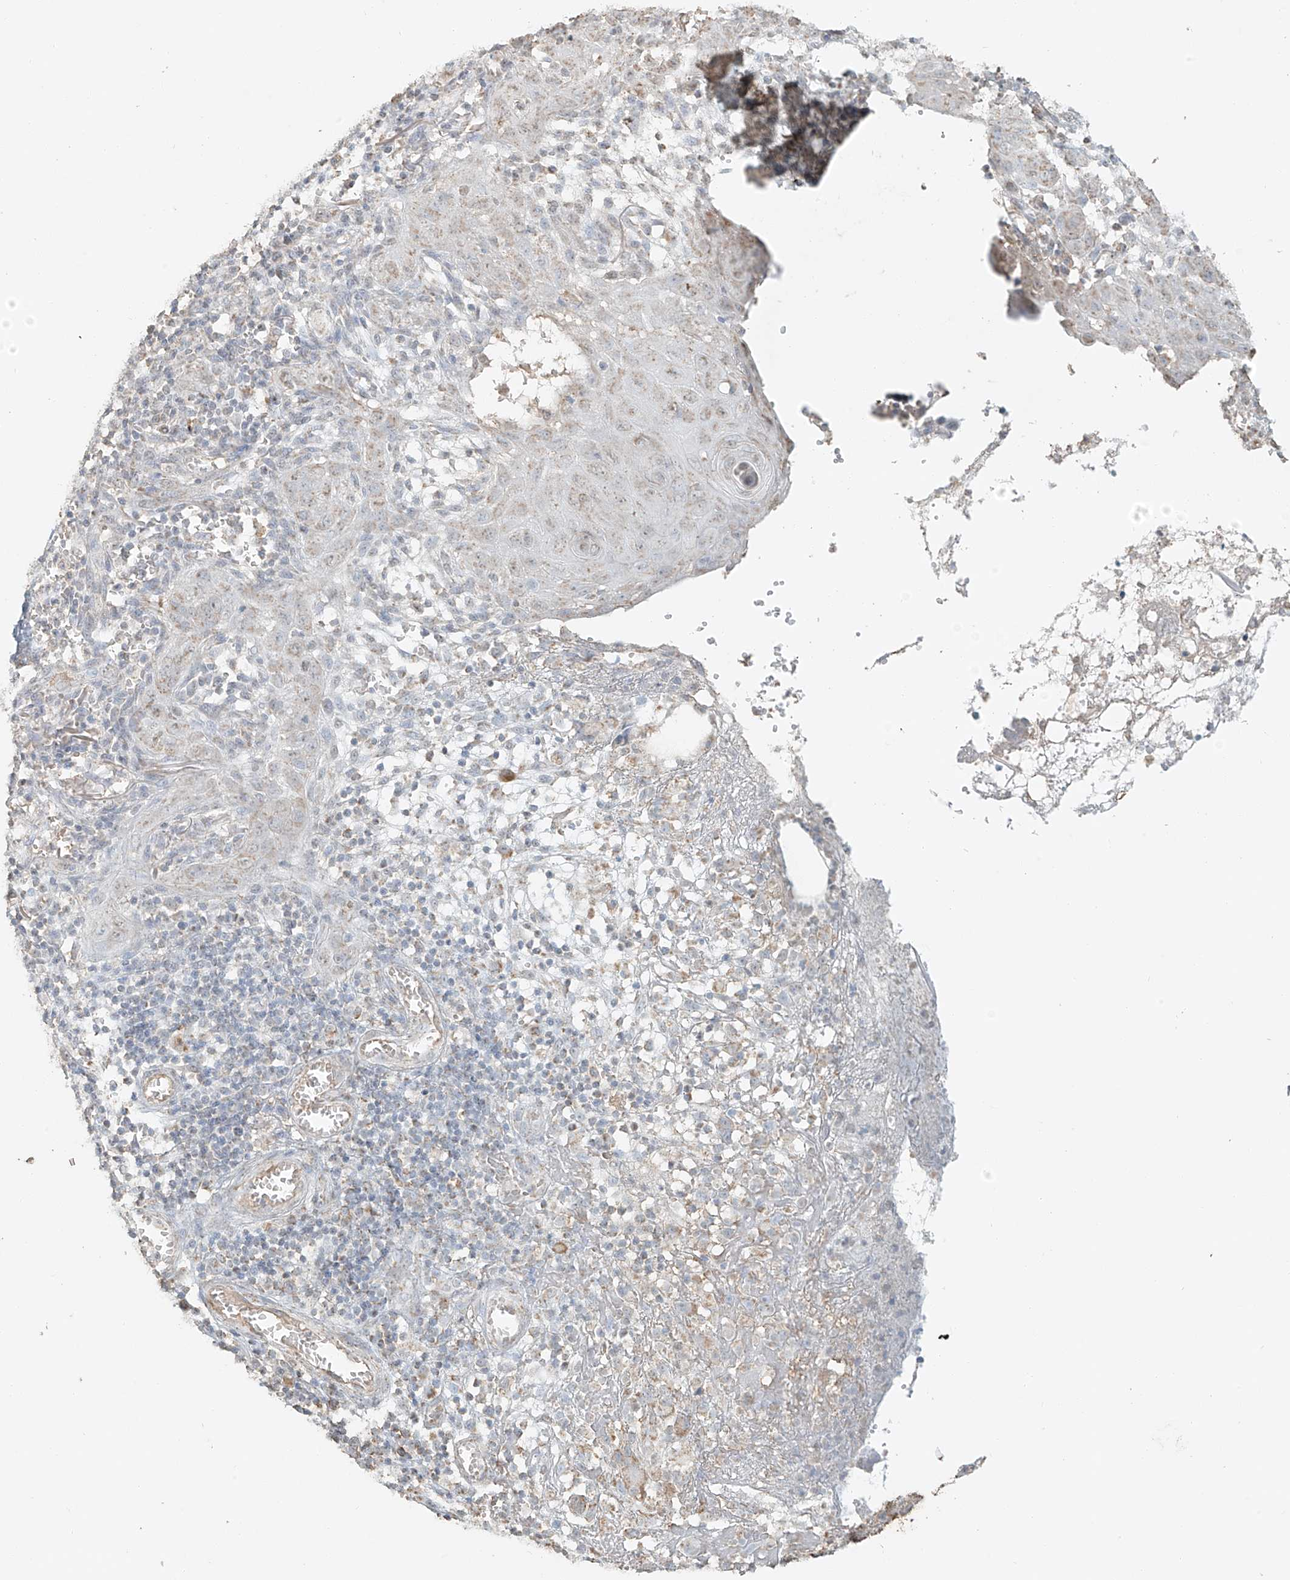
{"staining": {"intensity": "weak", "quantity": "25%-75%", "location": "cytoplasmic/membranous"}, "tissue": "skin cancer", "cell_type": "Tumor cells", "image_type": "cancer", "snomed": [{"axis": "morphology", "description": "Basal cell carcinoma"}, {"axis": "topography", "description": "Skin"}], "caption": "An immunohistochemistry (IHC) image of tumor tissue is shown. Protein staining in brown labels weak cytoplasmic/membranous positivity in skin cancer within tumor cells.", "gene": "MIPEP", "patient": {"sex": "female", "age": 64}}